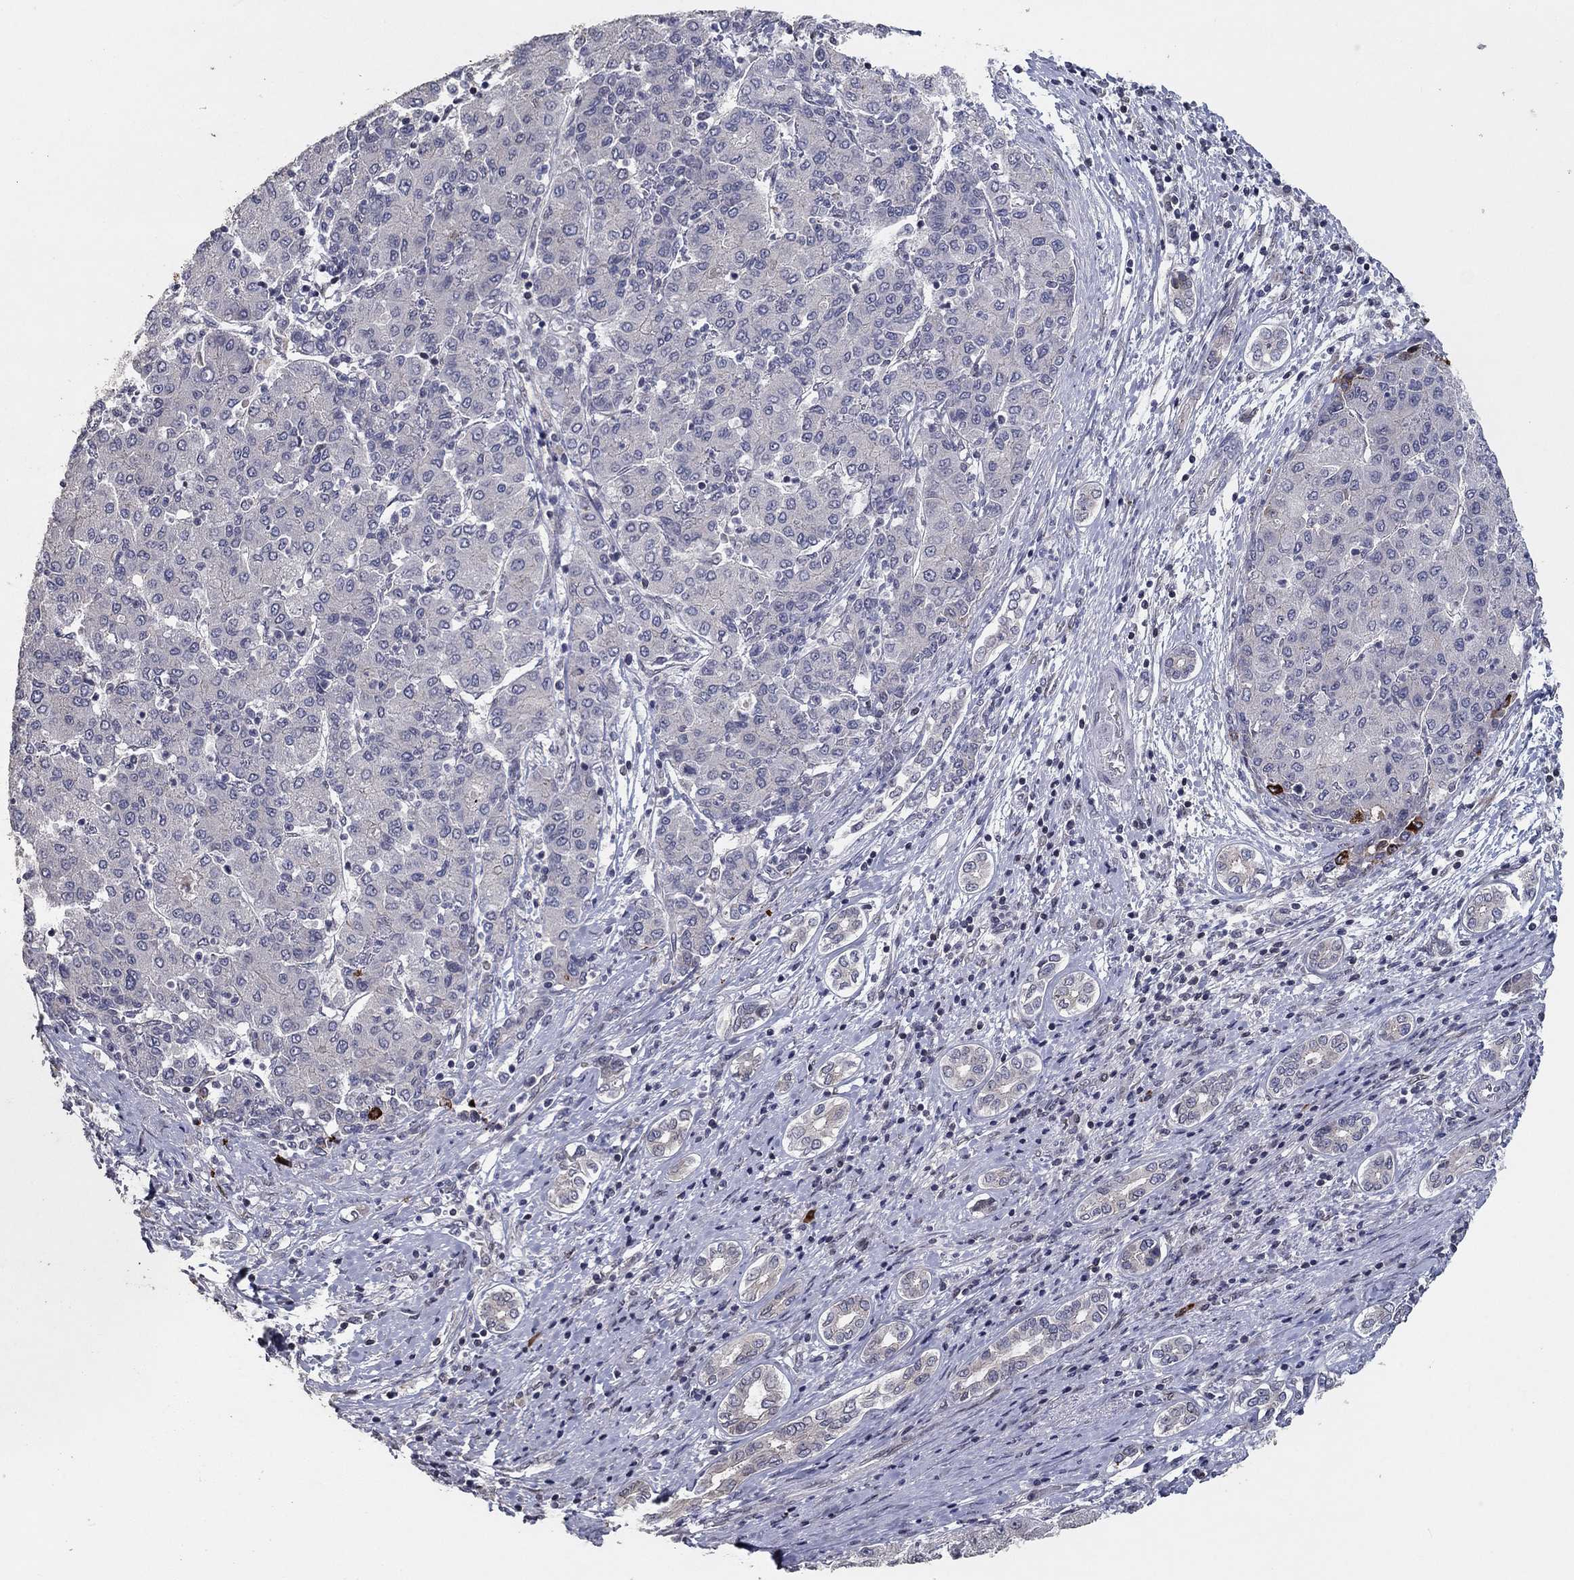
{"staining": {"intensity": "negative", "quantity": "none", "location": "none"}, "tissue": "liver cancer", "cell_type": "Tumor cells", "image_type": "cancer", "snomed": [{"axis": "morphology", "description": "Carcinoma, Hepatocellular, NOS"}, {"axis": "topography", "description": "Liver"}], "caption": "Tumor cells are negative for brown protein staining in liver cancer.", "gene": "CETN3", "patient": {"sex": "male", "age": 65}}